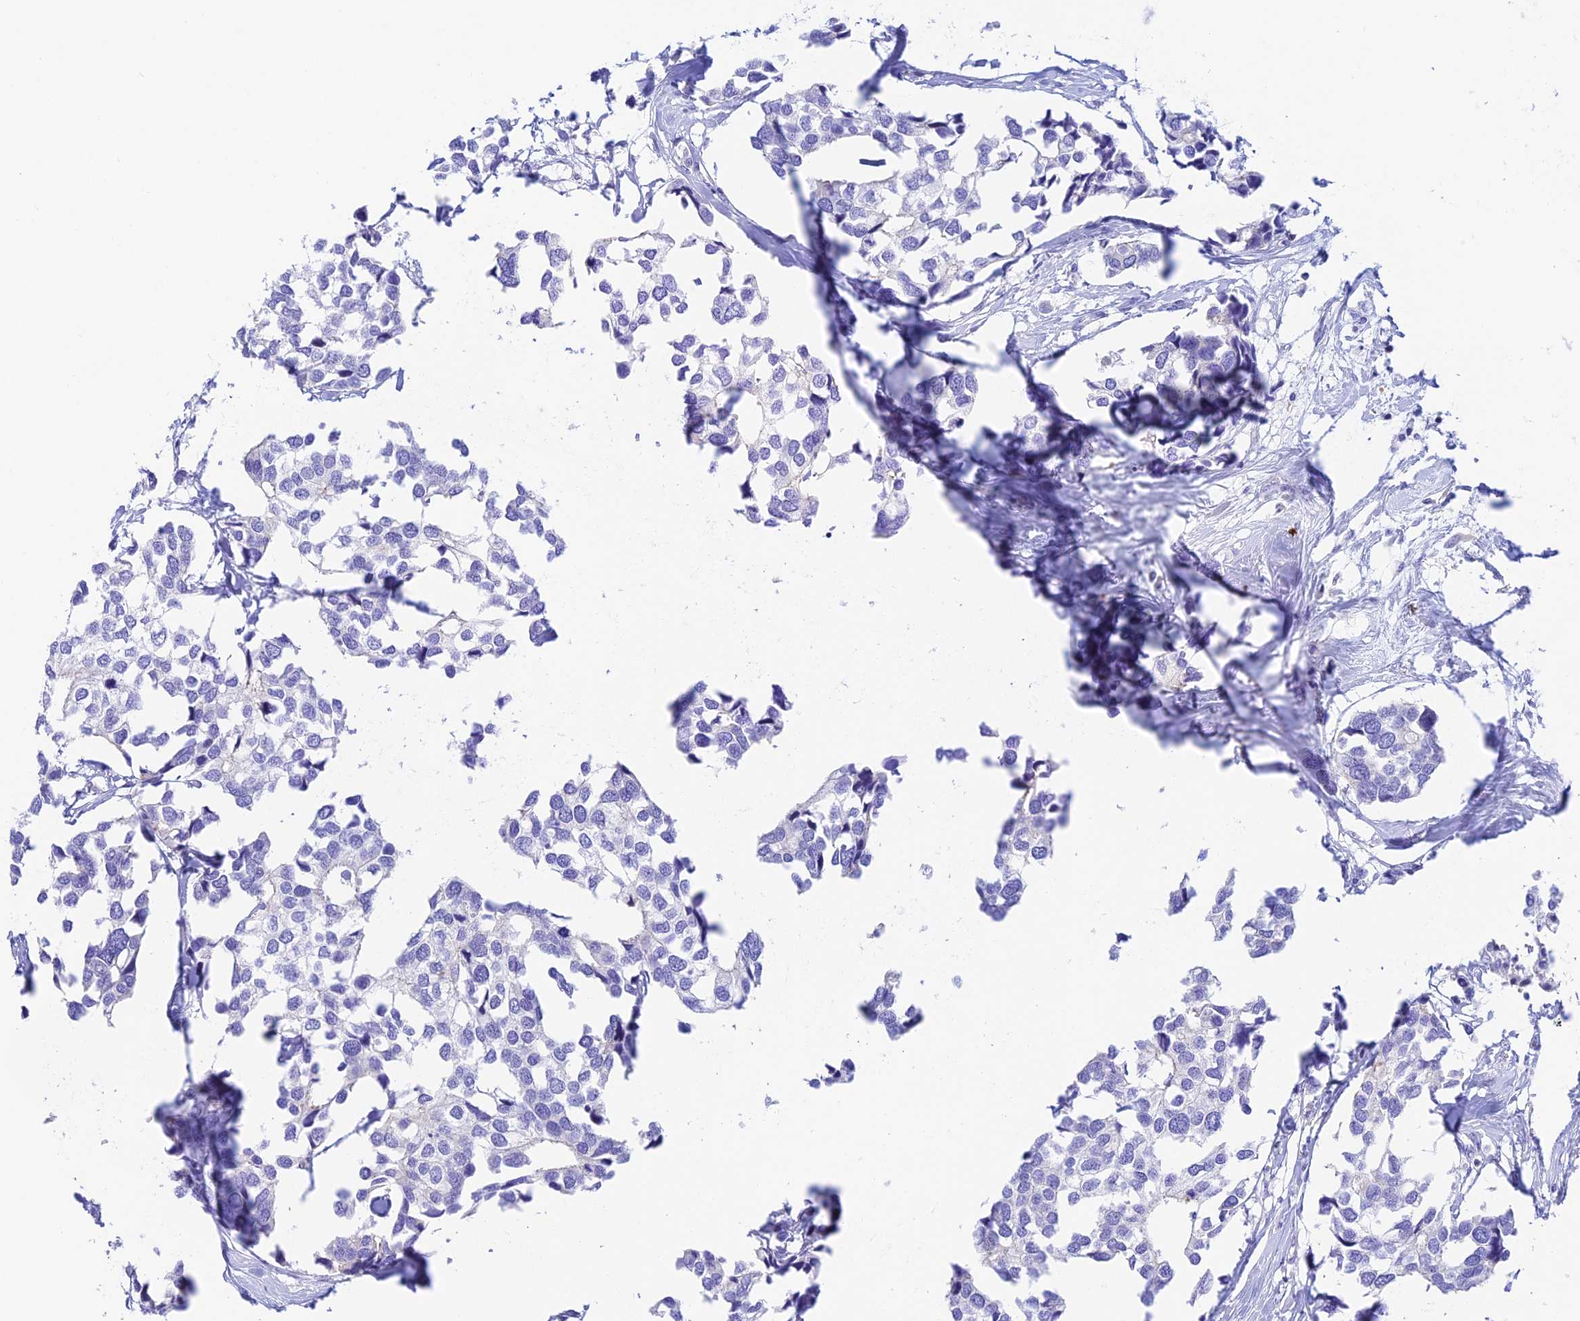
{"staining": {"intensity": "negative", "quantity": "none", "location": "none"}, "tissue": "breast cancer", "cell_type": "Tumor cells", "image_type": "cancer", "snomed": [{"axis": "morphology", "description": "Duct carcinoma"}, {"axis": "topography", "description": "Breast"}], "caption": "An IHC photomicrograph of breast cancer is shown. There is no staining in tumor cells of breast cancer.", "gene": "PRIM1", "patient": {"sex": "female", "age": 83}}